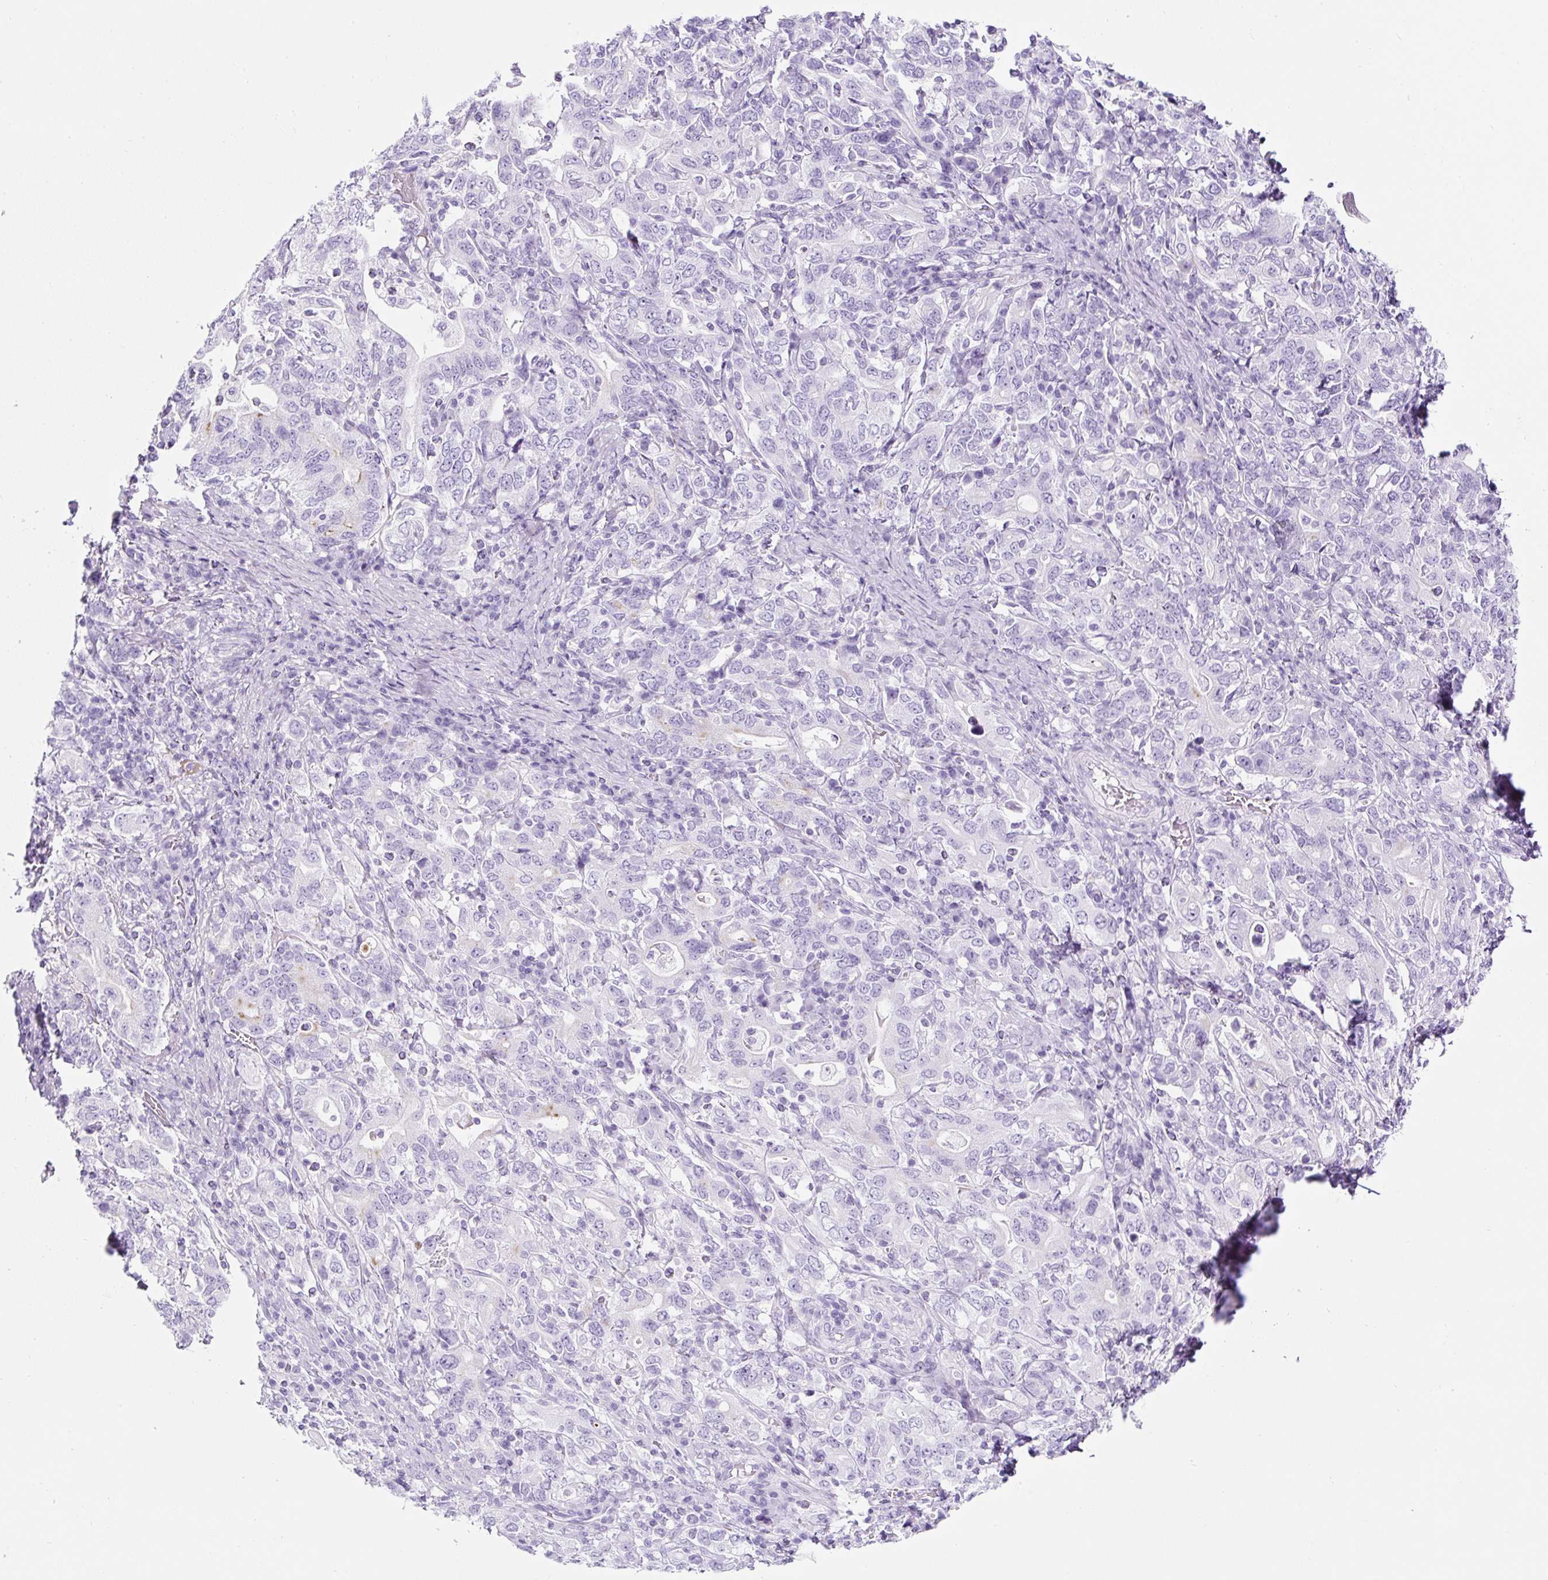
{"staining": {"intensity": "negative", "quantity": "none", "location": "none"}, "tissue": "stomach cancer", "cell_type": "Tumor cells", "image_type": "cancer", "snomed": [{"axis": "morphology", "description": "Adenocarcinoma, NOS"}, {"axis": "topography", "description": "Stomach, upper"}, {"axis": "topography", "description": "Stomach"}], "caption": "High magnification brightfield microscopy of stomach cancer stained with DAB (brown) and counterstained with hematoxylin (blue): tumor cells show no significant staining.", "gene": "TMEM200B", "patient": {"sex": "male", "age": 62}}